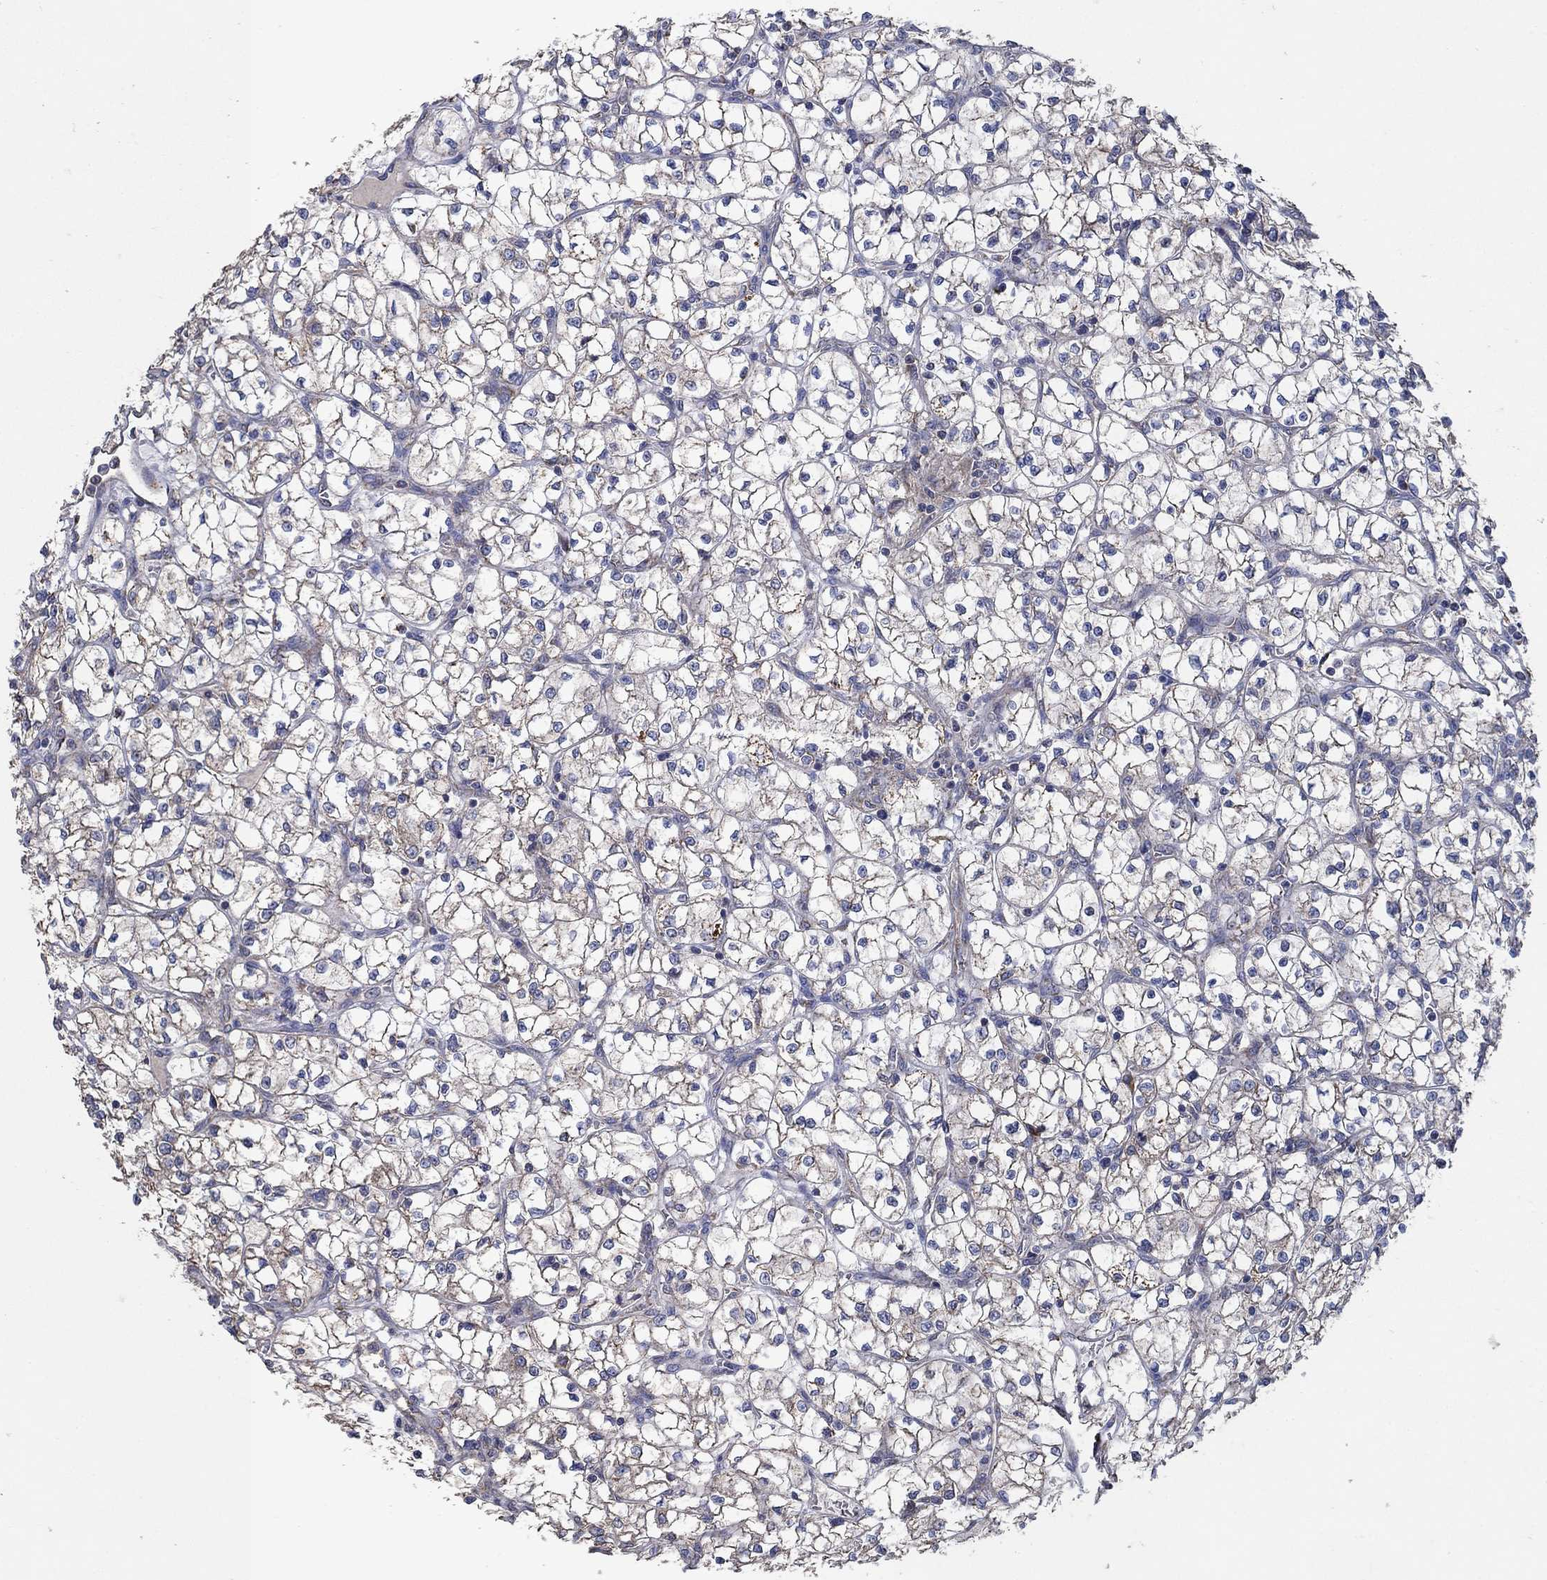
{"staining": {"intensity": "moderate", "quantity": "<25%", "location": "cytoplasmic/membranous"}, "tissue": "renal cancer", "cell_type": "Tumor cells", "image_type": "cancer", "snomed": [{"axis": "morphology", "description": "Adenocarcinoma, NOS"}, {"axis": "topography", "description": "Kidney"}], "caption": "An IHC photomicrograph of tumor tissue is shown. Protein staining in brown labels moderate cytoplasmic/membranous positivity in renal cancer within tumor cells.", "gene": "HID1", "patient": {"sex": "female", "age": 64}}